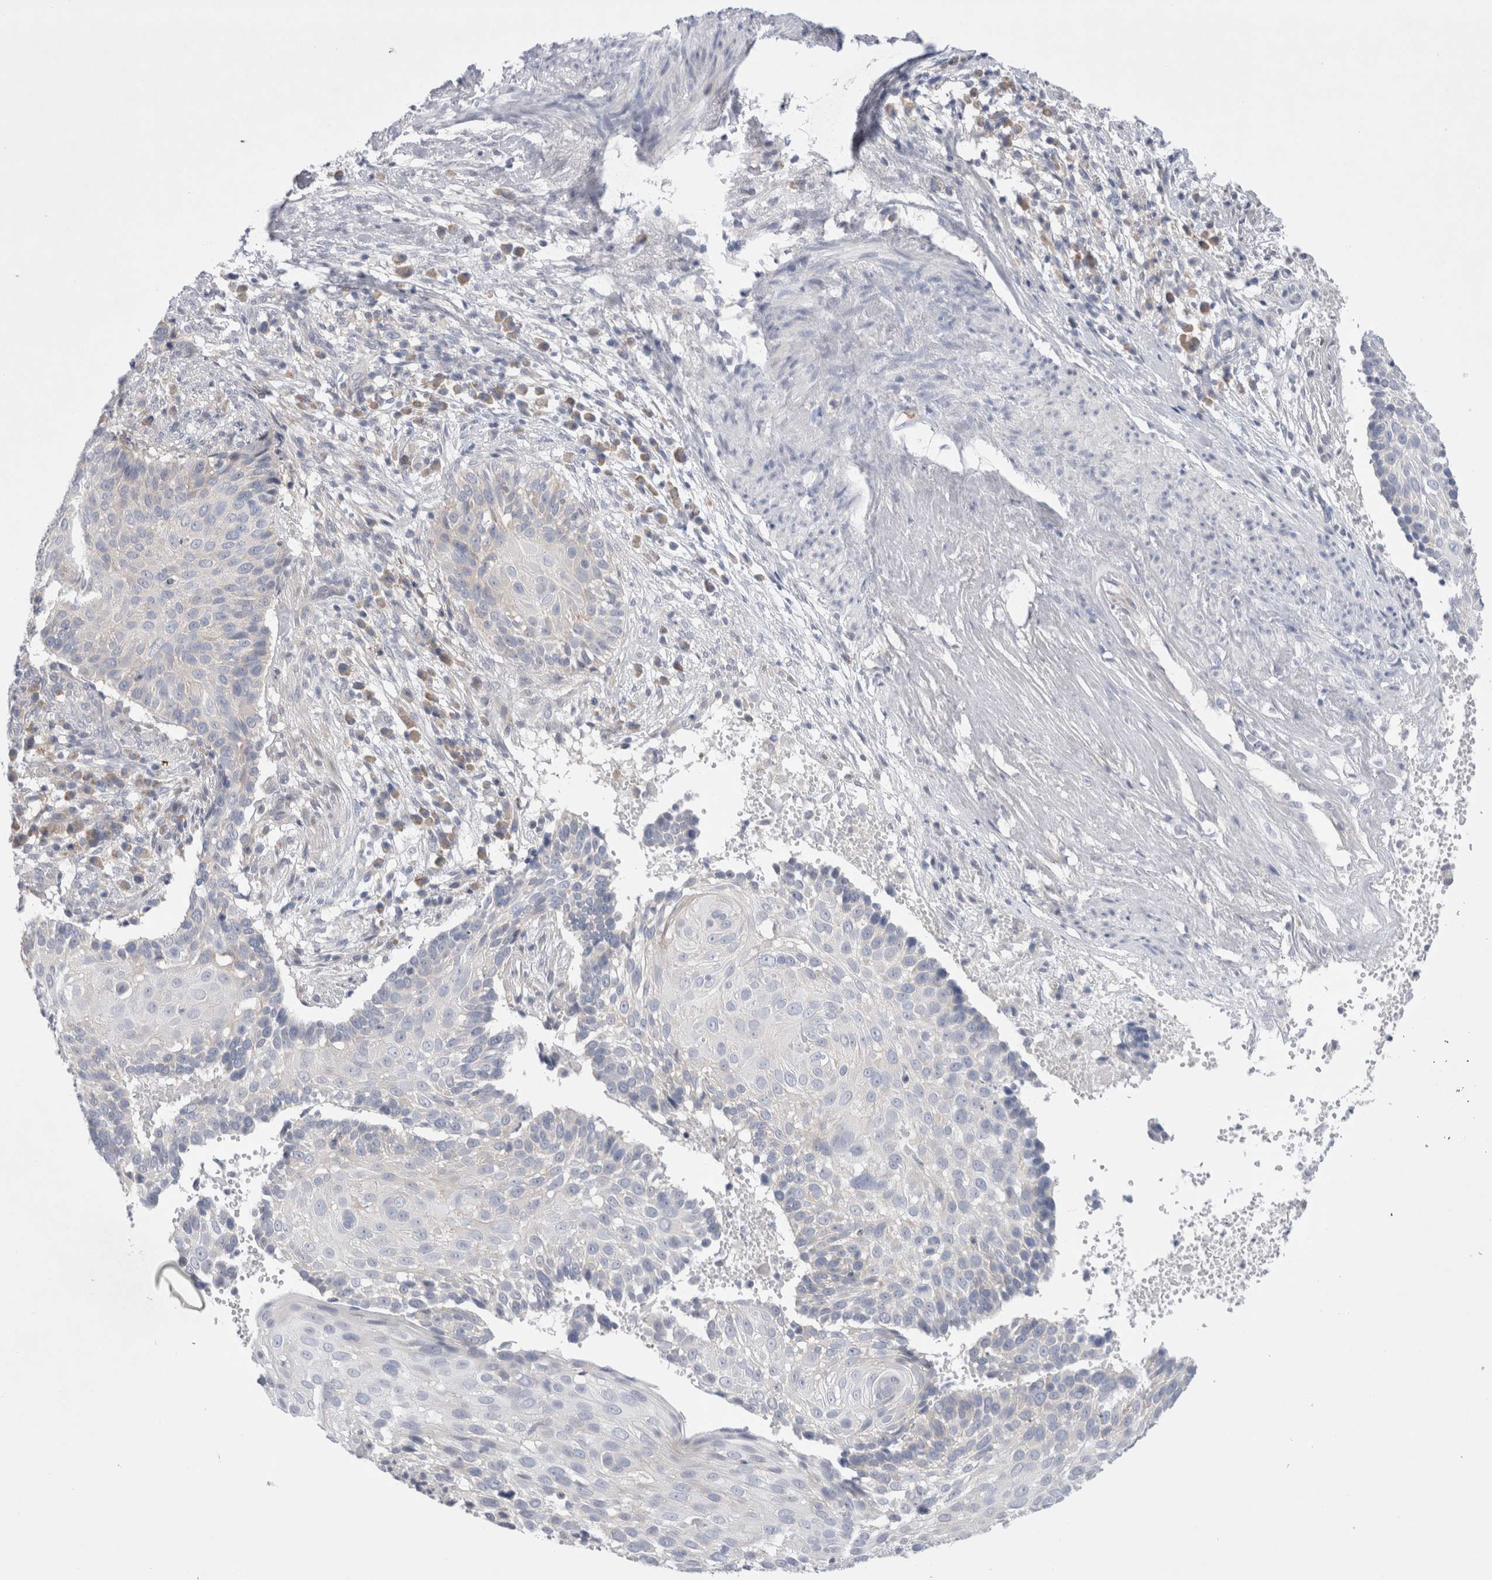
{"staining": {"intensity": "negative", "quantity": "none", "location": "none"}, "tissue": "cervical cancer", "cell_type": "Tumor cells", "image_type": "cancer", "snomed": [{"axis": "morphology", "description": "Squamous cell carcinoma, NOS"}, {"axis": "topography", "description": "Cervix"}], "caption": "Immunohistochemistry (IHC) of human cervical squamous cell carcinoma demonstrates no positivity in tumor cells.", "gene": "RBM12B", "patient": {"sex": "female", "age": 74}}